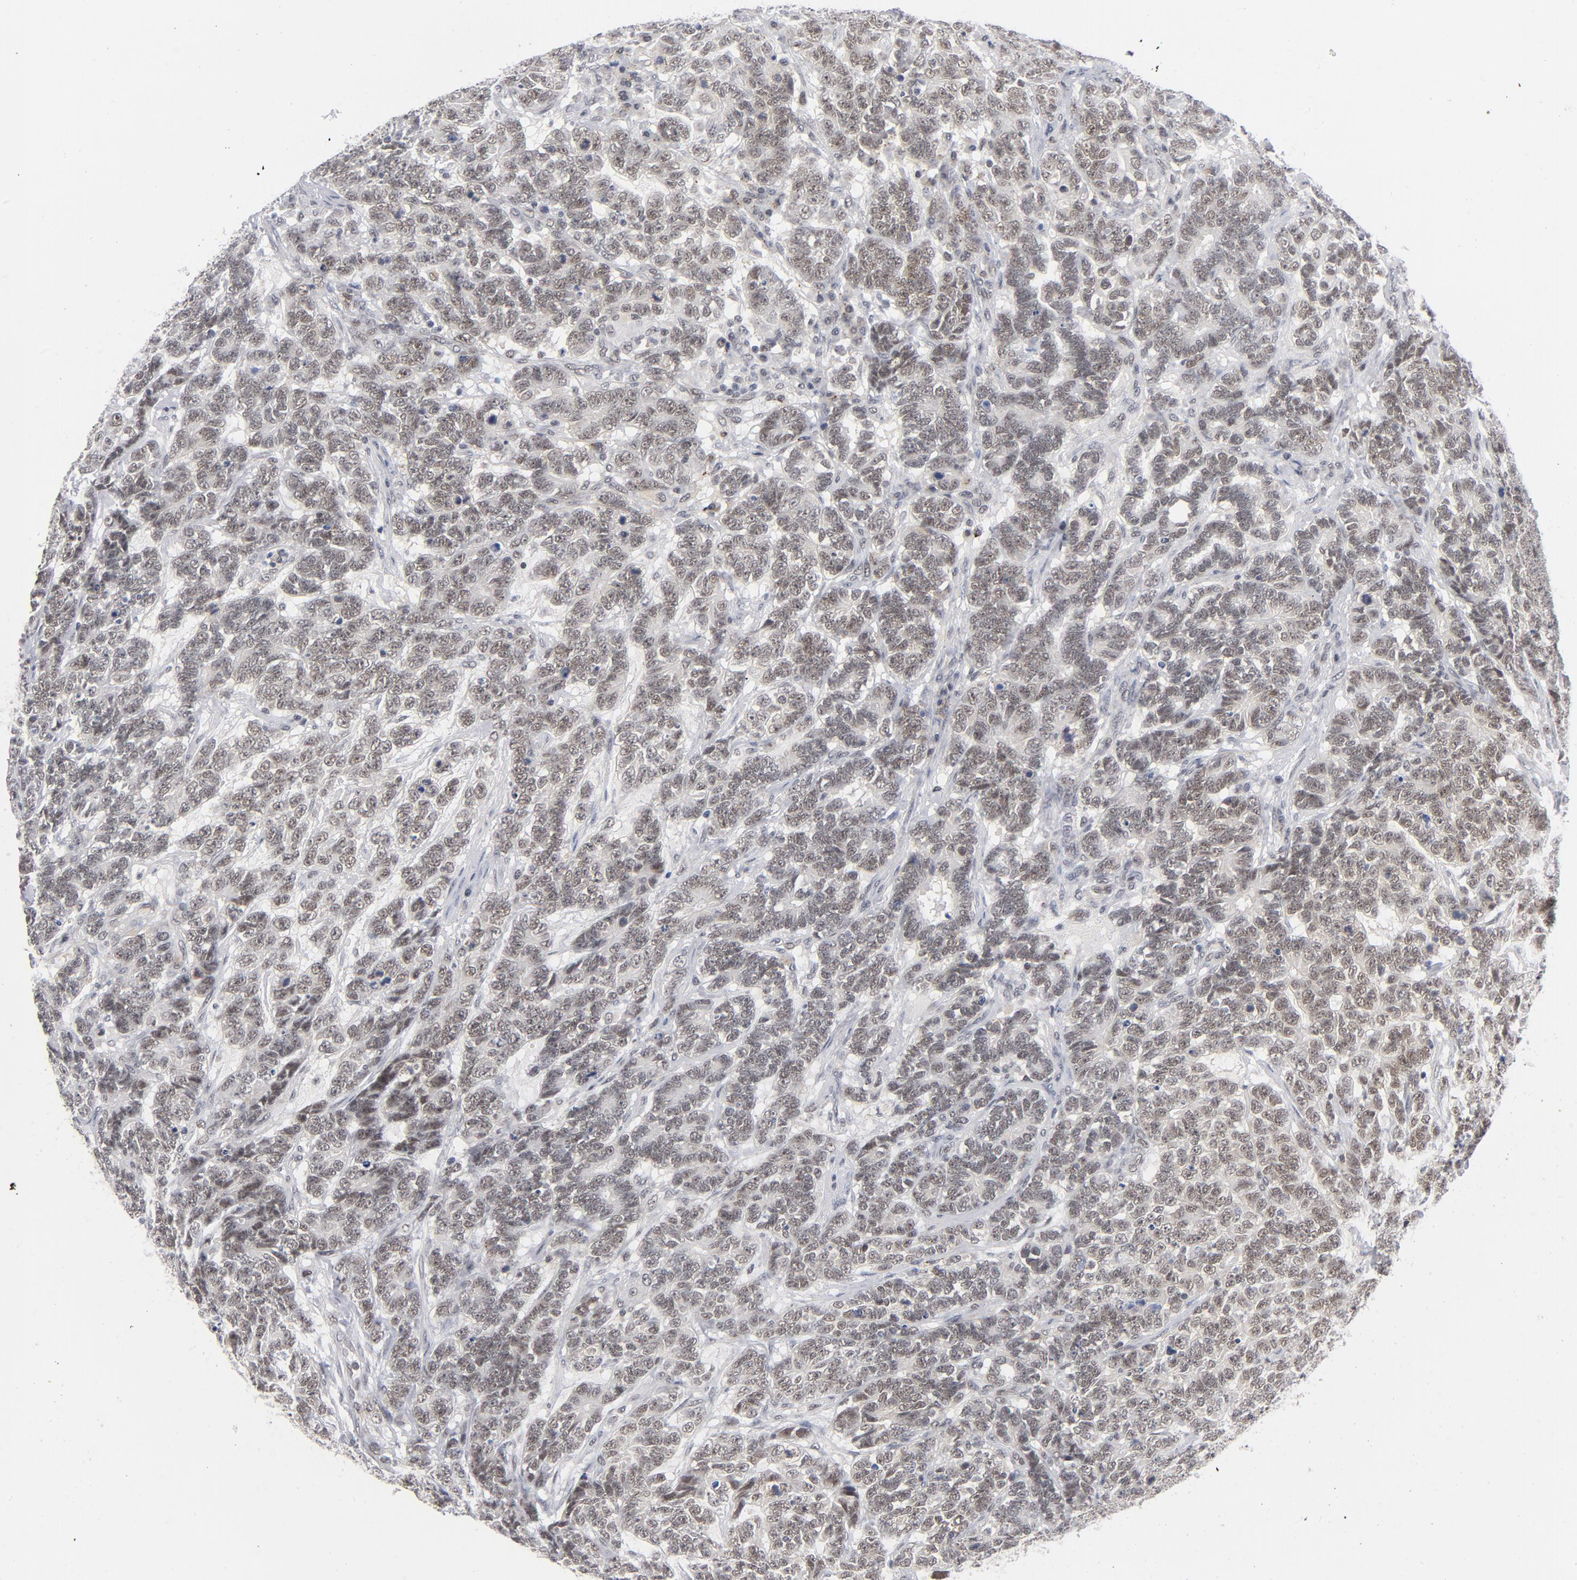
{"staining": {"intensity": "moderate", "quantity": ">75%", "location": "nuclear"}, "tissue": "testis cancer", "cell_type": "Tumor cells", "image_type": "cancer", "snomed": [{"axis": "morphology", "description": "Carcinoma, Embryonal, NOS"}, {"axis": "topography", "description": "Testis"}], "caption": "The photomicrograph demonstrates a brown stain indicating the presence of a protein in the nuclear of tumor cells in testis cancer. (DAB IHC with brightfield microscopy, high magnification).", "gene": "BAP1", "patient": {"sex": "male", "age": 26}}